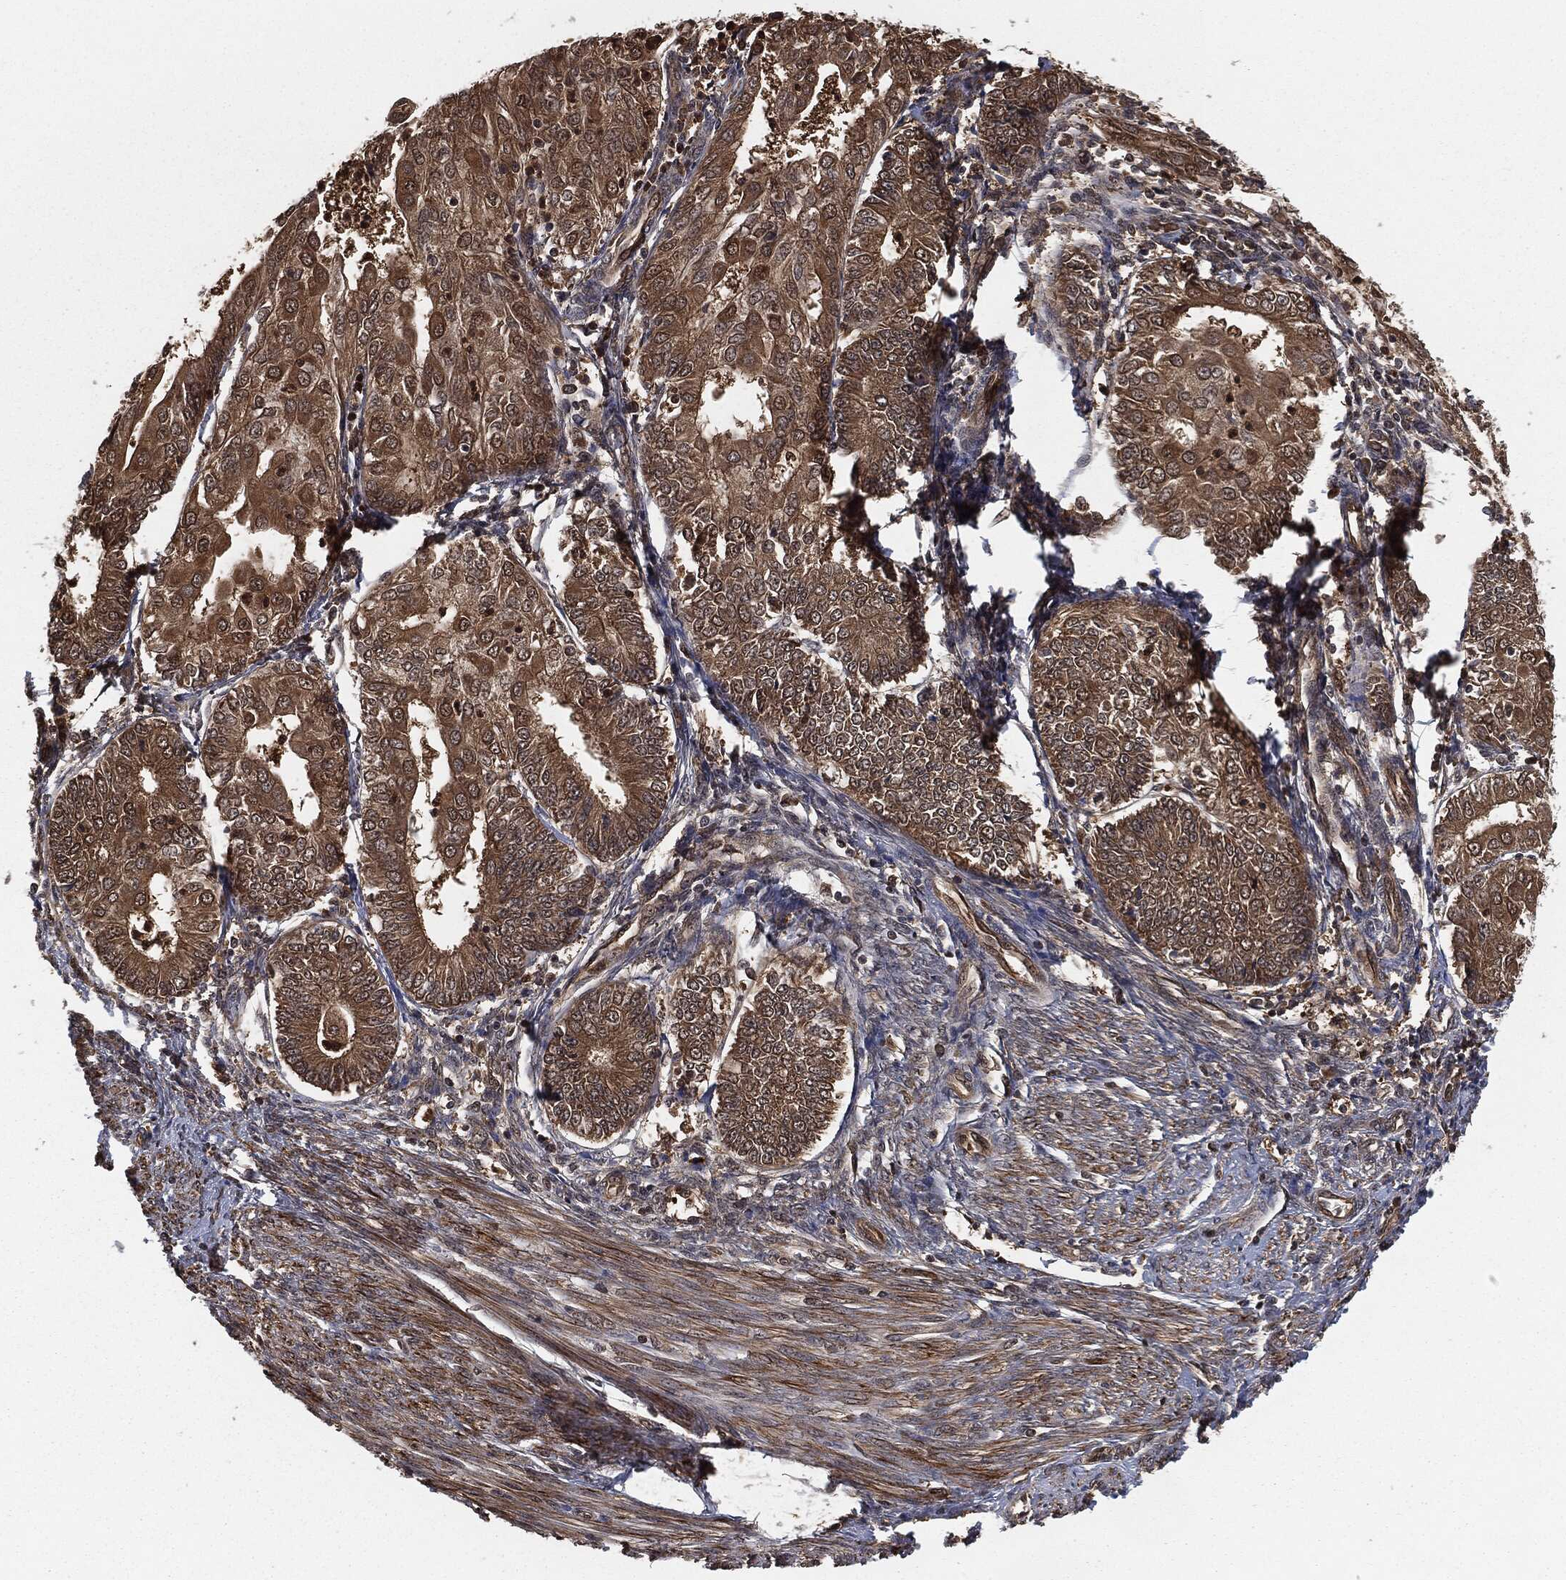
{"staining": {"intensity": "moderate", "quantity": ">75%", "location": "cytoplasmic/membranous"}, "tissue": "endometrial cancer", "cell_type": "Tumor cells", "image_type": "cancer", "snomed": [{"axis": "morphology", "description": "Adenocarcinoma, NOS"}, {"axis": "topography", "description": "Endometrium"}], "caption": "Endometrial cancer (adenocarcinoma) stained with a brown dye reveals moderate cytoplasmic/membranous positive positivity in about >75% of tumor cells.", "gene": "CAPRIN2", "patient": {"sex": "female", "age": 68}}